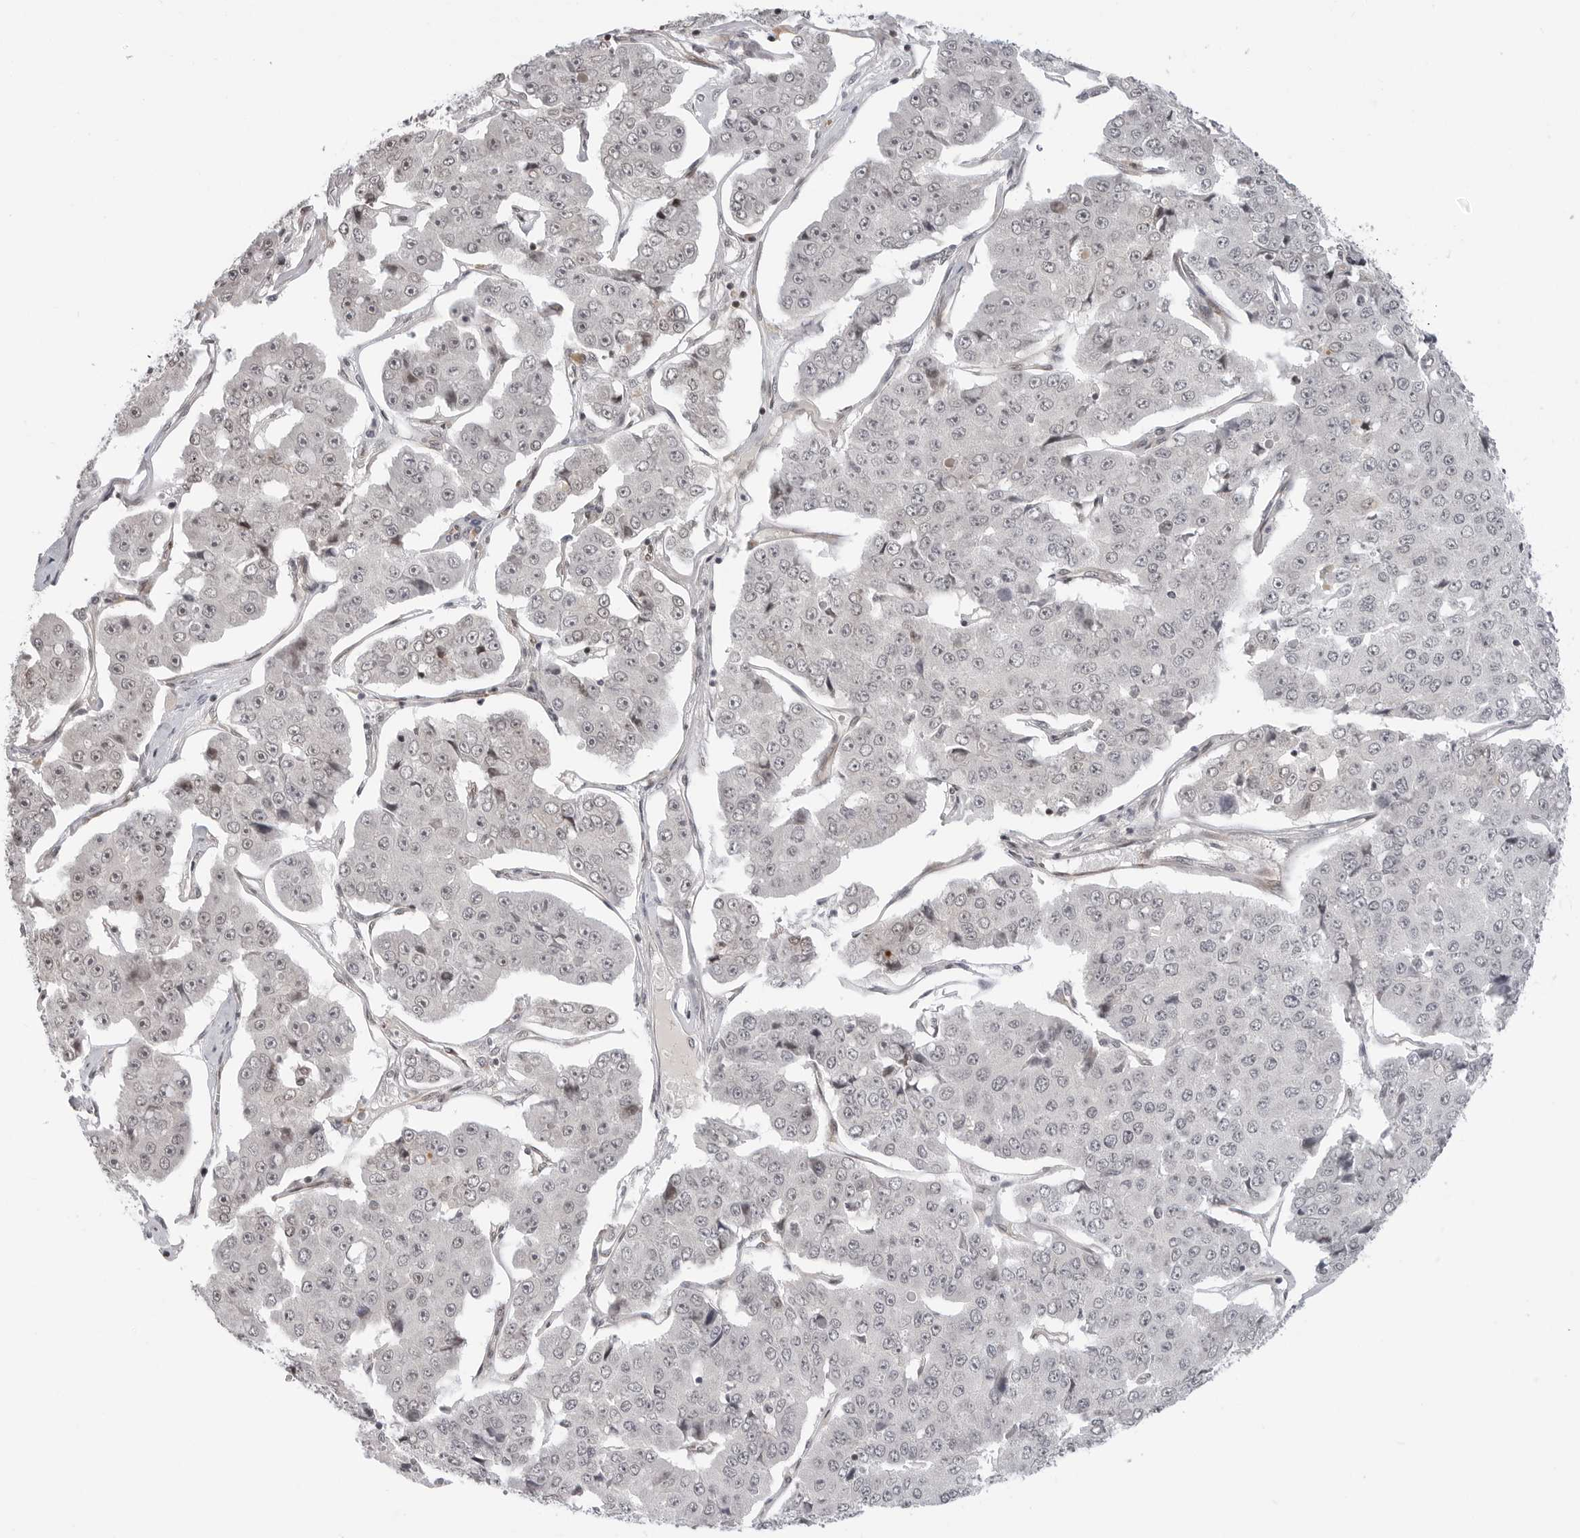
{"staining": {"intensity": "weak", "quantity": "<25%", "location": "nuclear"}, "tissue": "pancreatic cancer", "cell_type": "Tumor cells", "image_type": "cancer", "snomed": [{"axis": "morphology", "description": "Adenocarcinoma, NOS"}, {"axis": "topography", "description": "Pancreas"}], "caption": "Tumor cells show no significant protein expression in pancreatic adenocarcinoma.", "gene": "C8orf33", "patient": {"sex": "male", "age": 50}}